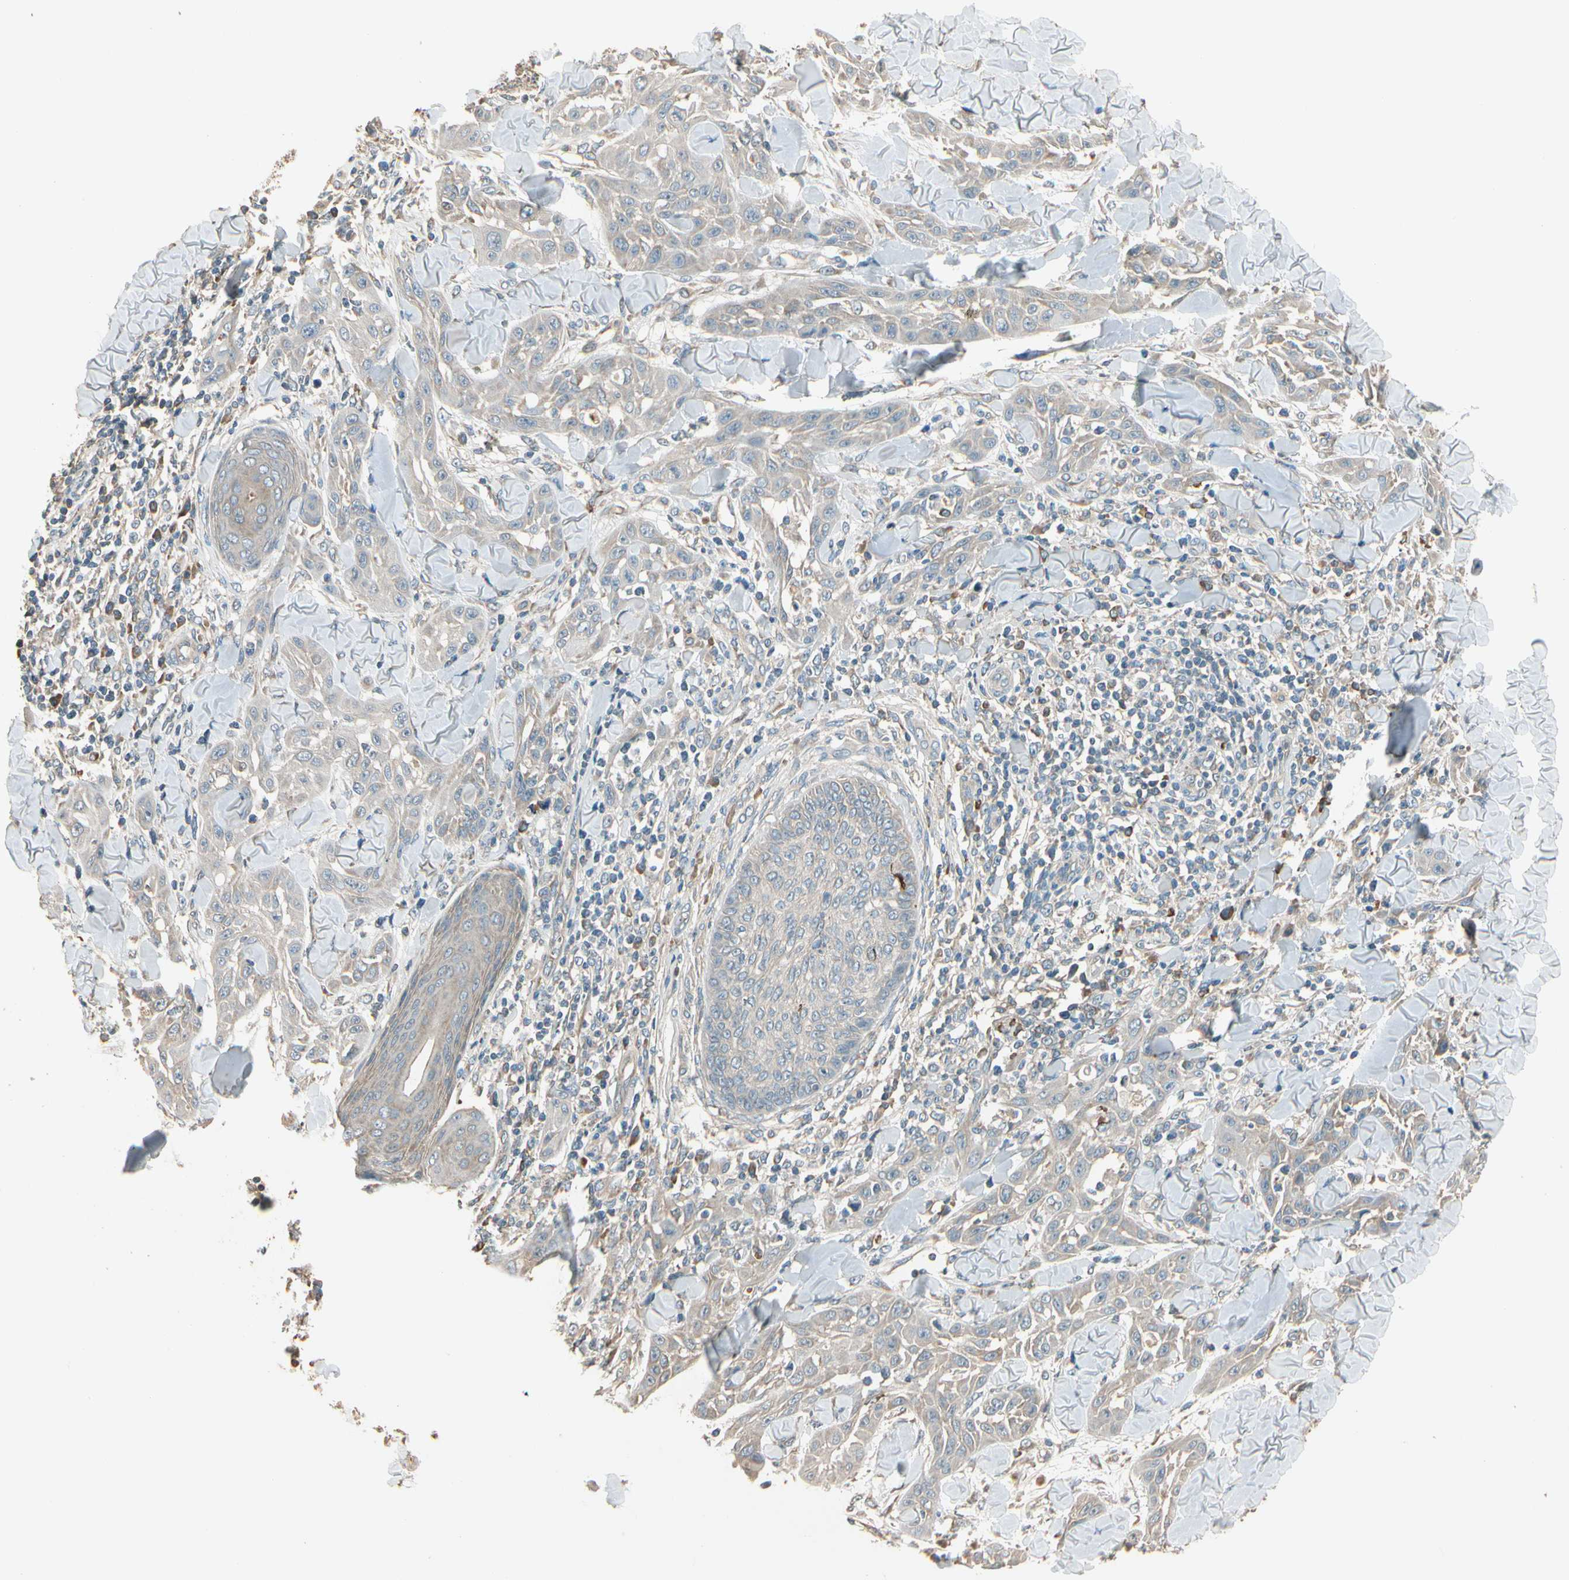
{"staining": {"intensity": "weak", "quantity": ">75%", "location": "cytoplasmic/membranous"}, "tissue": "skin cancer", "cell_type": "Tumor cells", "image_type": "cancer", "snomed": [{"axis": "morphology", "description": "Squamous cell carcinoma, NOS"}, {"axis": "topography", "description": "Skin"}], "caption": "DAB (3,3'-diaminobenzidine) immunohistochemical staining of skin cancer reveals weak cytoplasmic/membranous protein positivity in about >75% of tumor cells.", "gene": "TNFRSF21", "patient": {"sex": "male", "age": 24}}